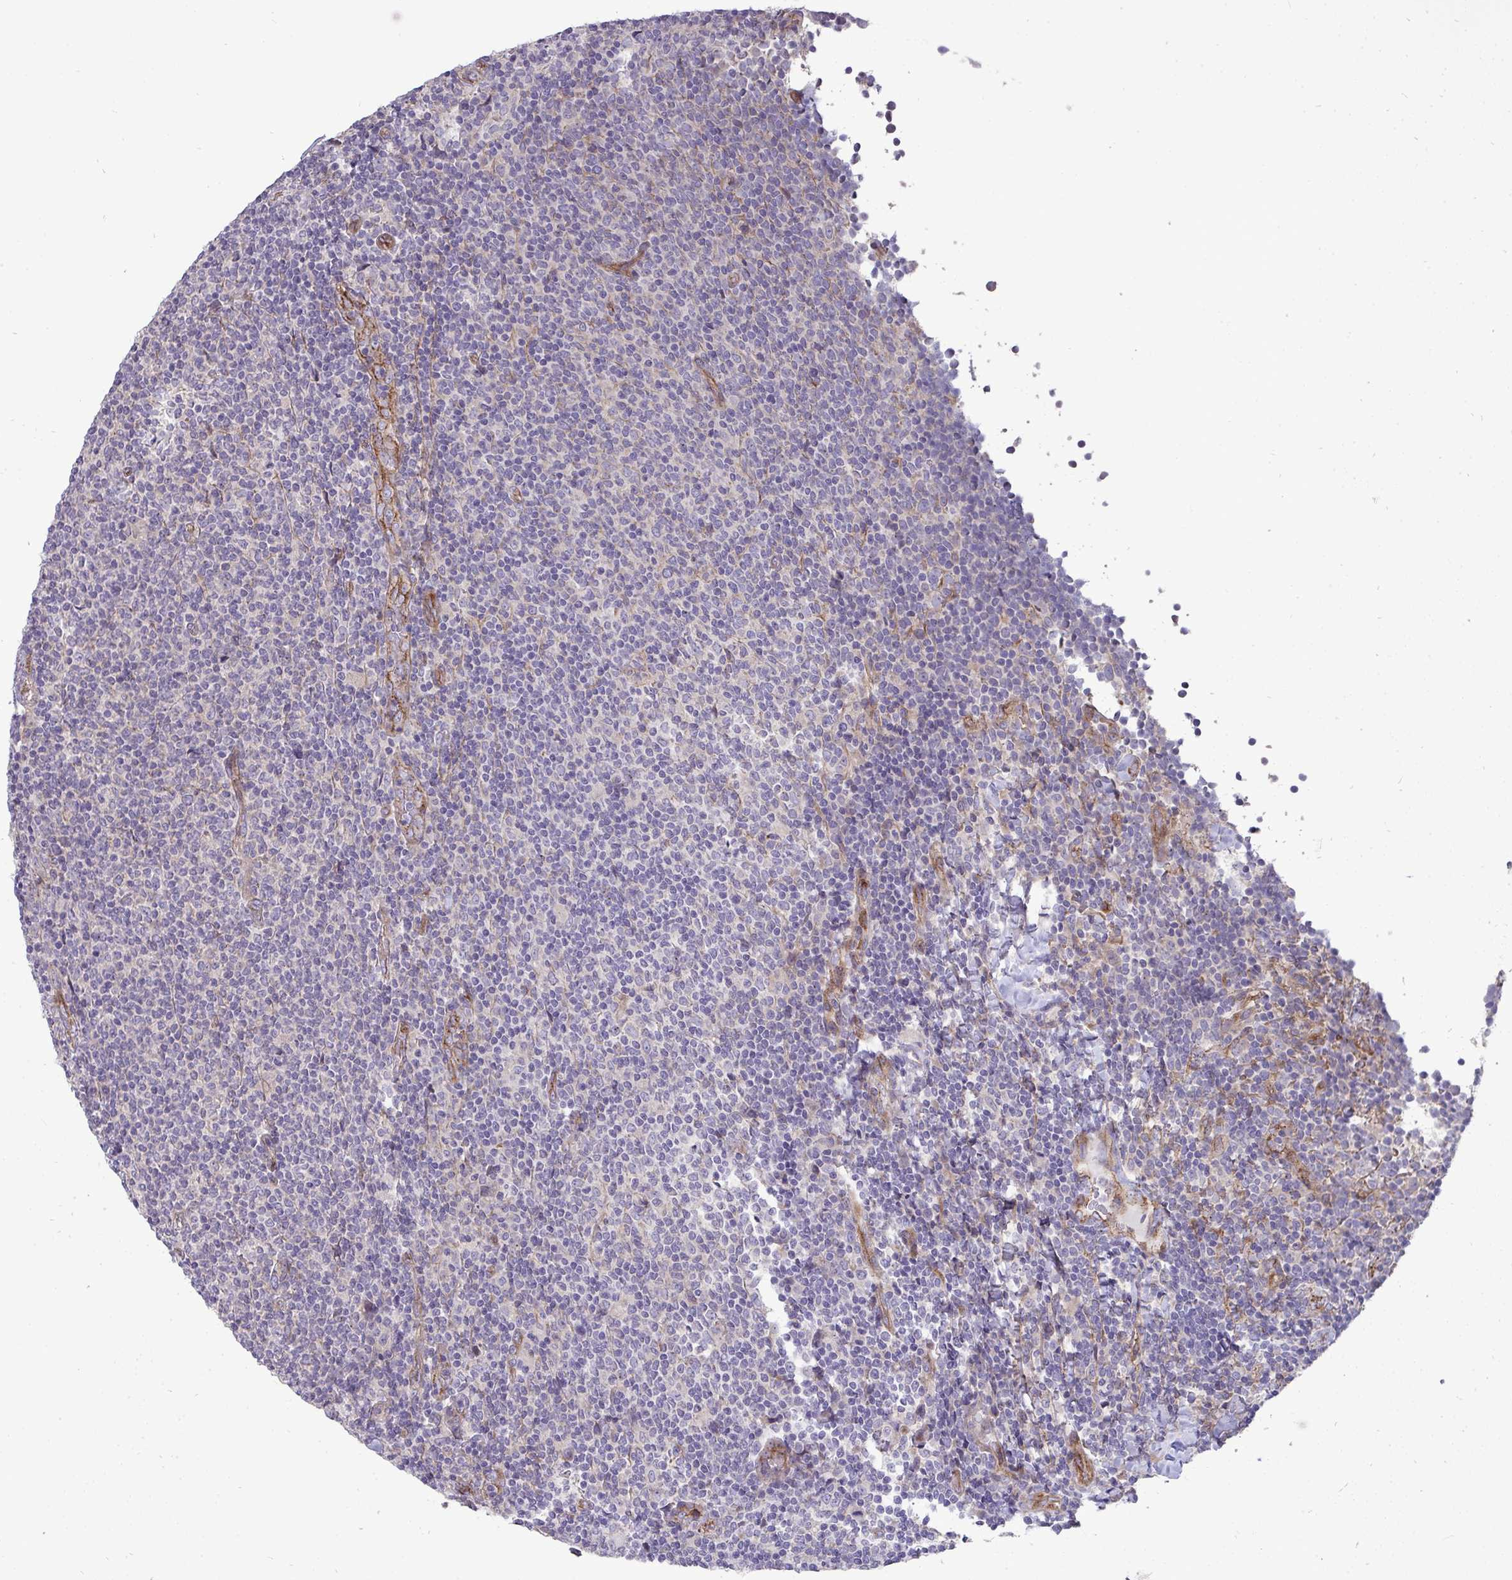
{"staining": {"intensity": "negative", "quantity": "none", "location": "none"}, "tissue": "lymphoma", "cell_type": "Tumor cells", "image_type": "cancer", "snomed": [{"axis": "morphology", "description": "Malignant lymphoma, non-Hodgkin's type, Low grade"}, {"axis": "topography", "description": "Lymph node"}], "caption": "Histopathology image shows no protein positivity in tumor cells of malignant lymphoma, non-Hodgkin's type (low-grade) tissue.", "gene": "SH2D1B", "patient": {"sex": "male", "age": 52}}